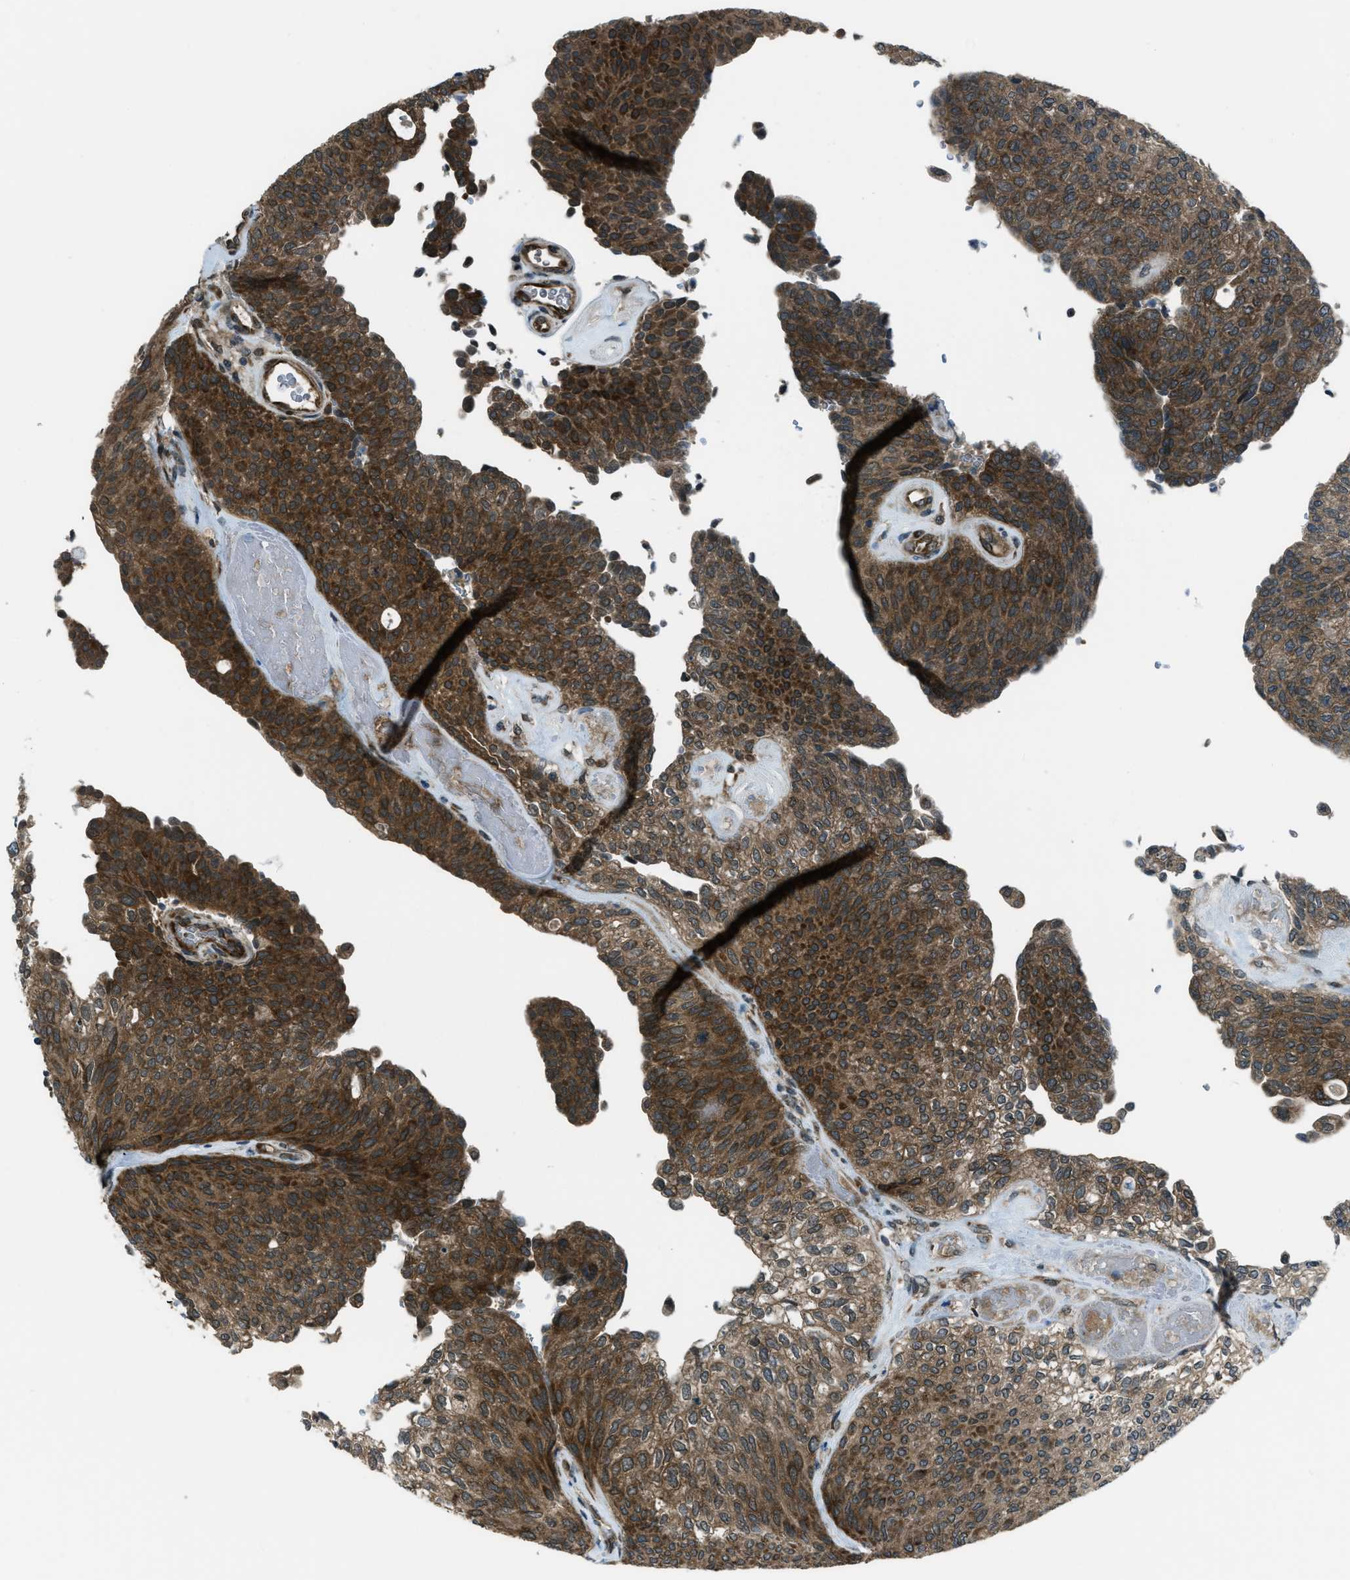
{"staining": {"intensity": "strong", "quantity": "25%-75%", "location": "cytoplasmic/membranous"}, "tissue": "urothelial cancer", "cell_type": "Tumor cells", "image_type": "cancer", "snomed": [{"axis": "morphology", "description": "Urothelial carcinoma, Low grade"}, {"axis": "topography", "description": "Urinary bladder"}], "caption": "An immunohistochemistry photomicrograph of tumor tissue is shown. Protein staining in brown highlights strong cytoplasmic/membranous positivity in low-grade urothelial carcinoma within tumor cells.", "gene": "ASAP2", "patient": {"sex": "female", "age": 79}}